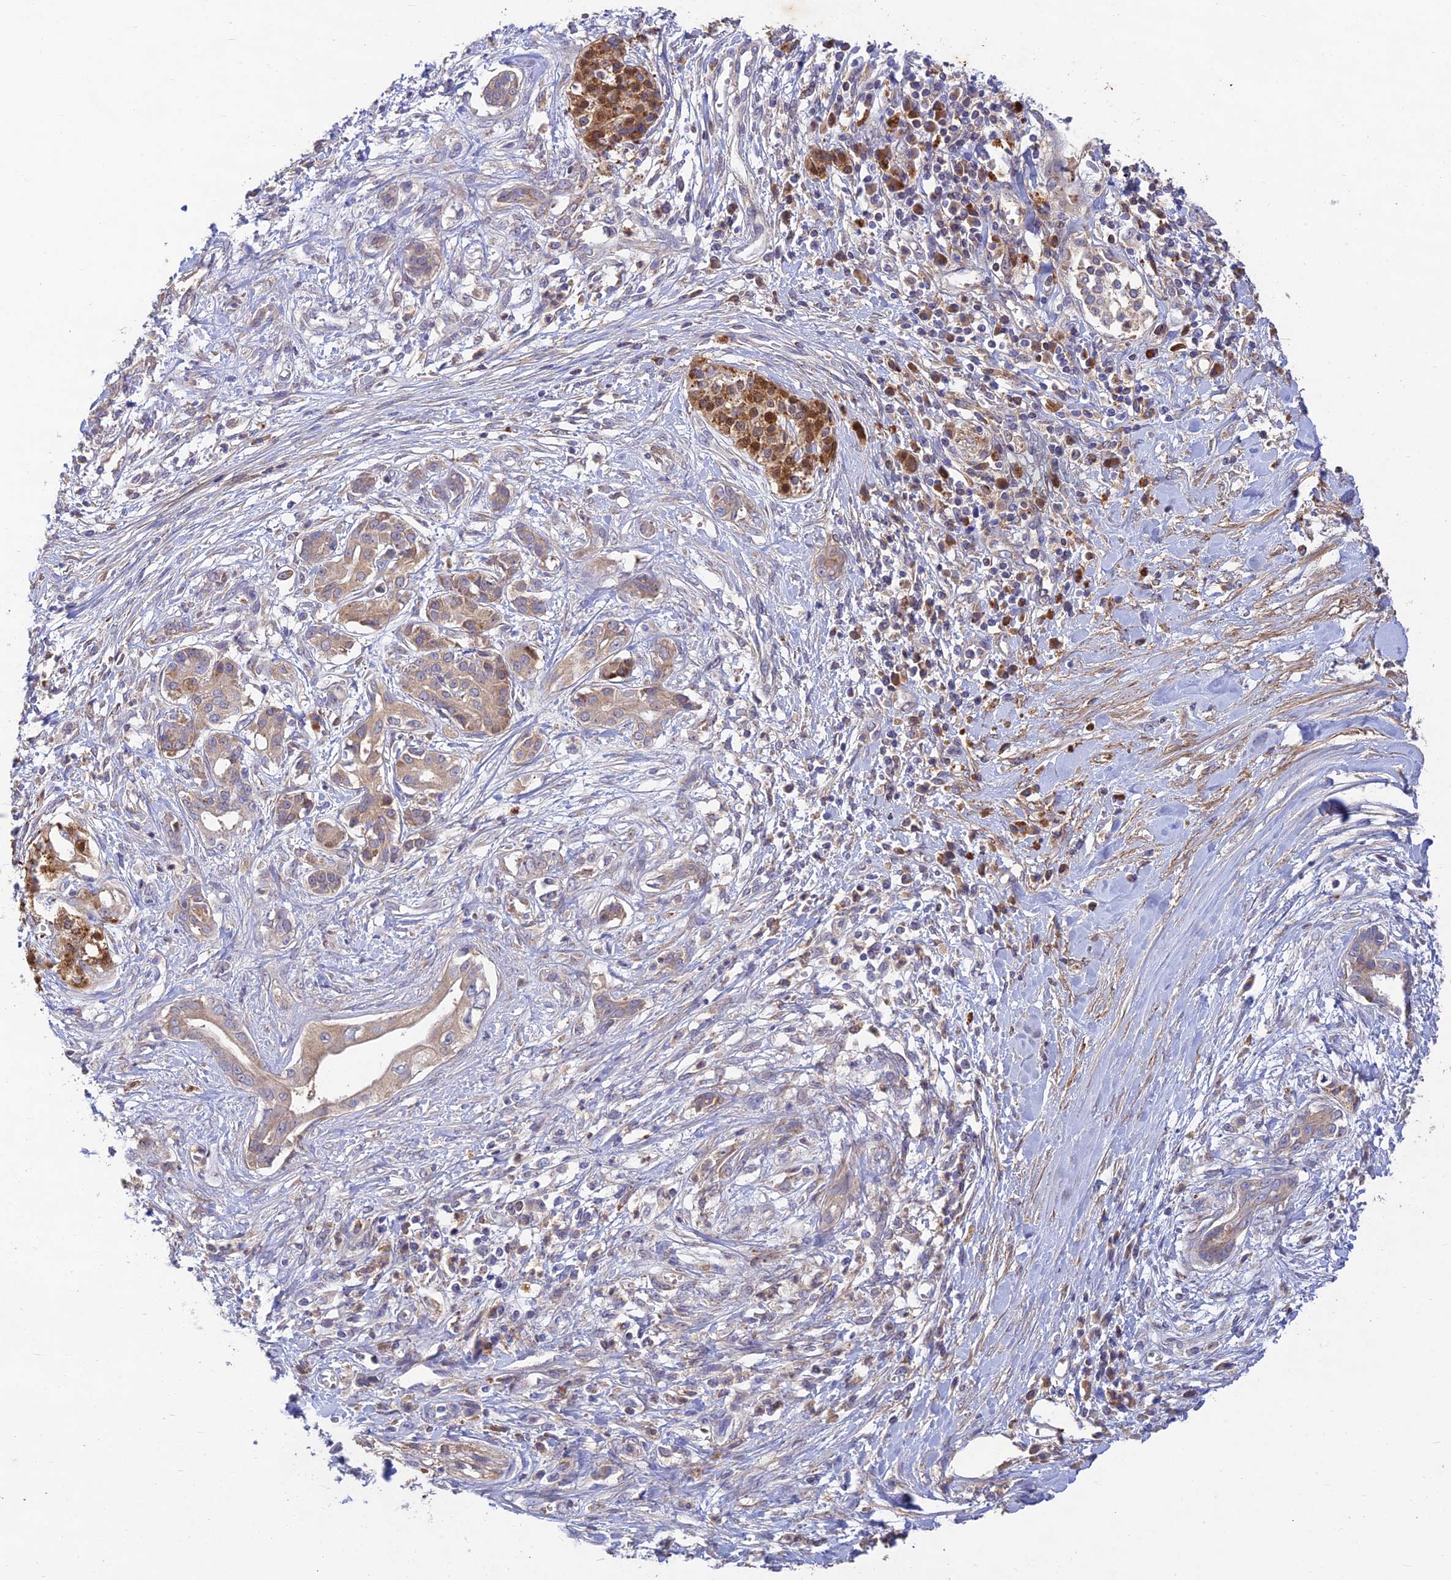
{"staining": {"intensity": "negative", "quantity": "none", "location": "none"}, "tissue": "pancreatic cancer", "cell_type": "Tumor cells", "image_type": "cancer", "snomed": [{"axis": "morphology", "description": "Adenocarcinoma, NOS"}, {"axis": "topography", "description": "Pancreas"}], "caption": "High magnification brightfield microscopy of adenocarcinoma (pancreatic) stained with DAB (brown) and counterstained with hematoxylin (blue): tumor cells show no significant positivity. (DAB (3,3'-diaminobenzidine) immunohistochemistry (IHC) visualized using brightfield microscopy, high magnification).", "gene": "ACSM5", "patient": {"sex": "female", "age": 56}}